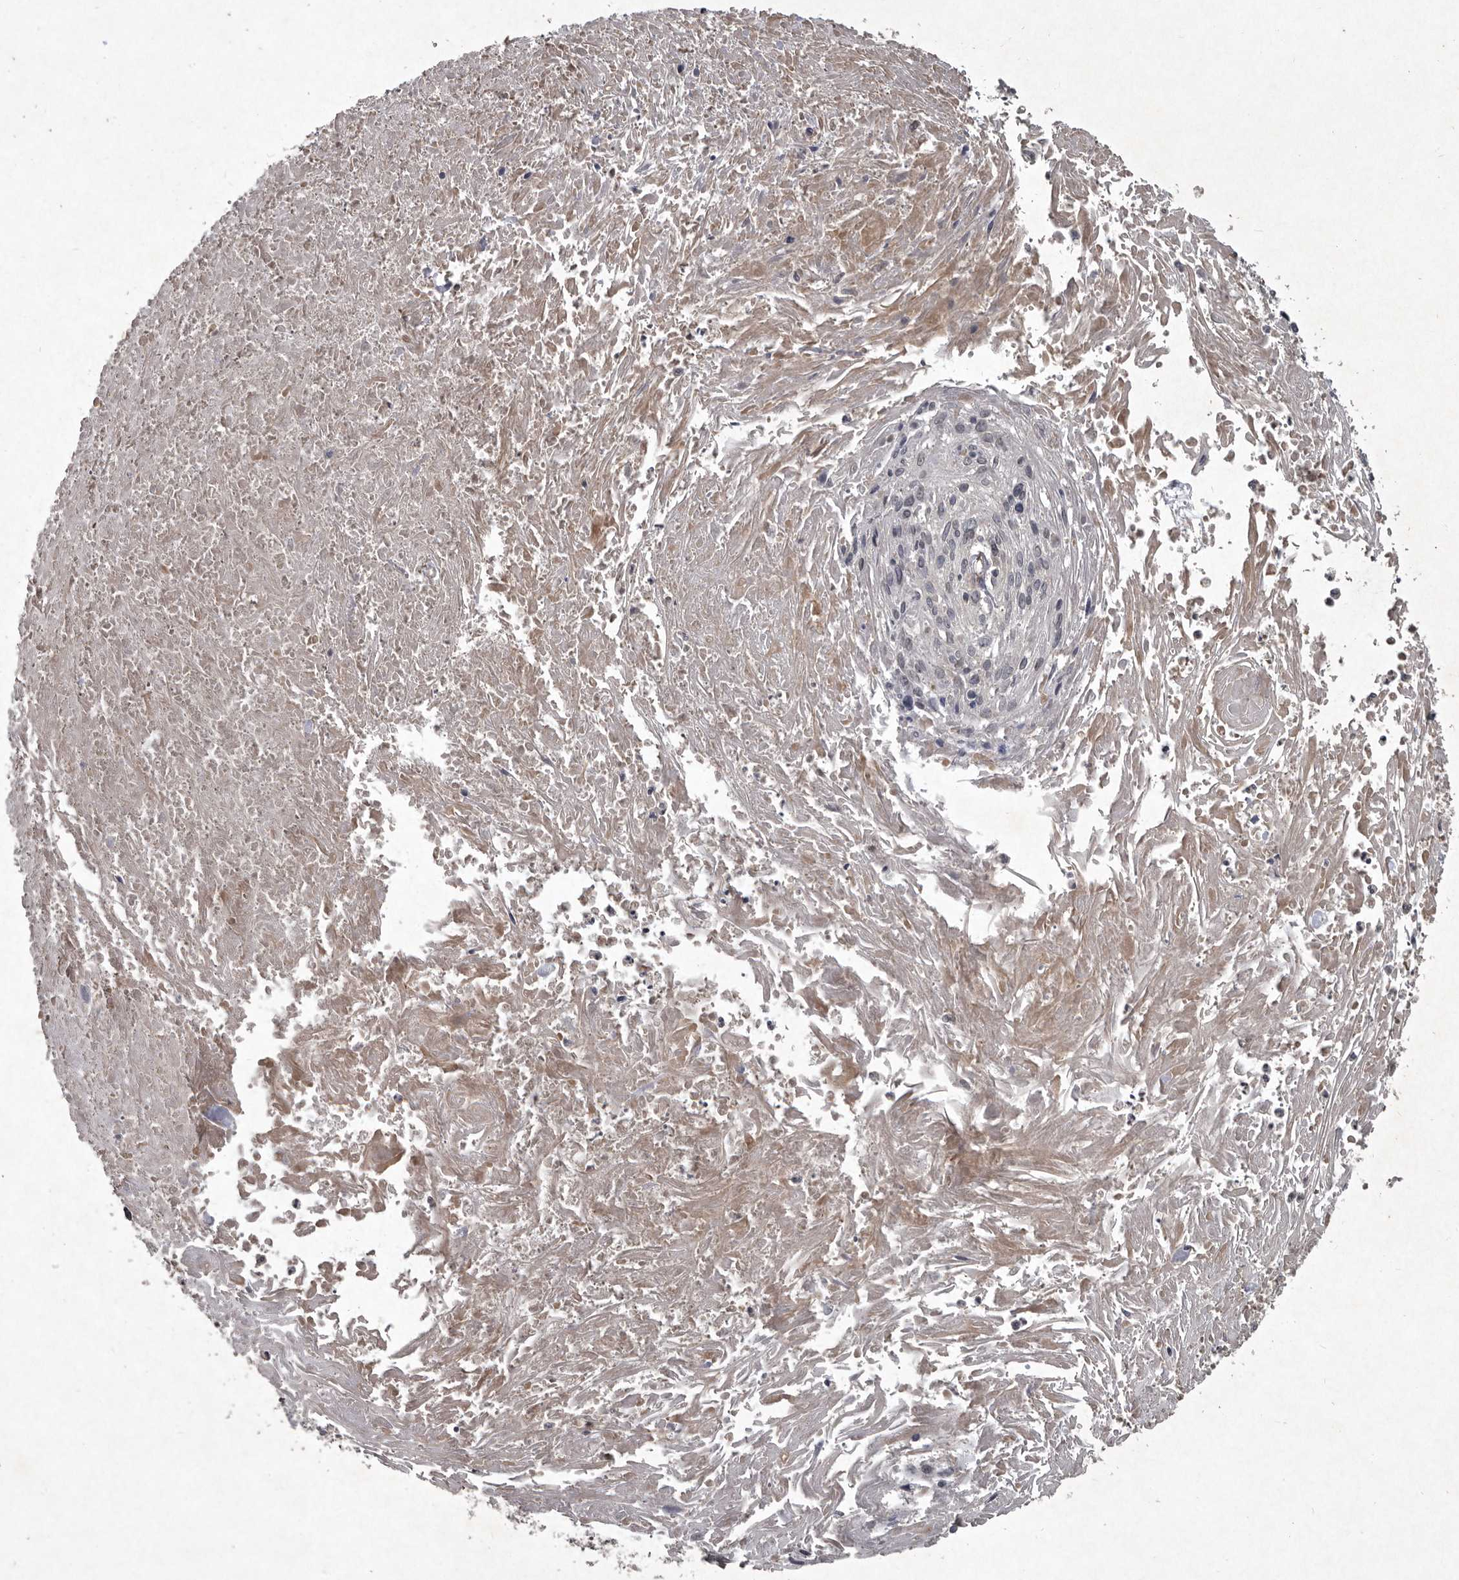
{"staining": {"intensity": "negative", "quantity": "none", "location": "none"}, "tissue": "cervical cancer", "cell_type": "Tumor cells", "image_type": "cancer", "snomed": [{"axis": "morphology", "description": "Squamous cell carcinoma, NOS"}, {"axis": "topography", "description": "Cervix"}], "caption": "Tumor cells are negative for brown protein staining in squamous cell carcinoma (cervical).", "gene": "MRPS15", "patient": {"sex": "female", "age": 51}}